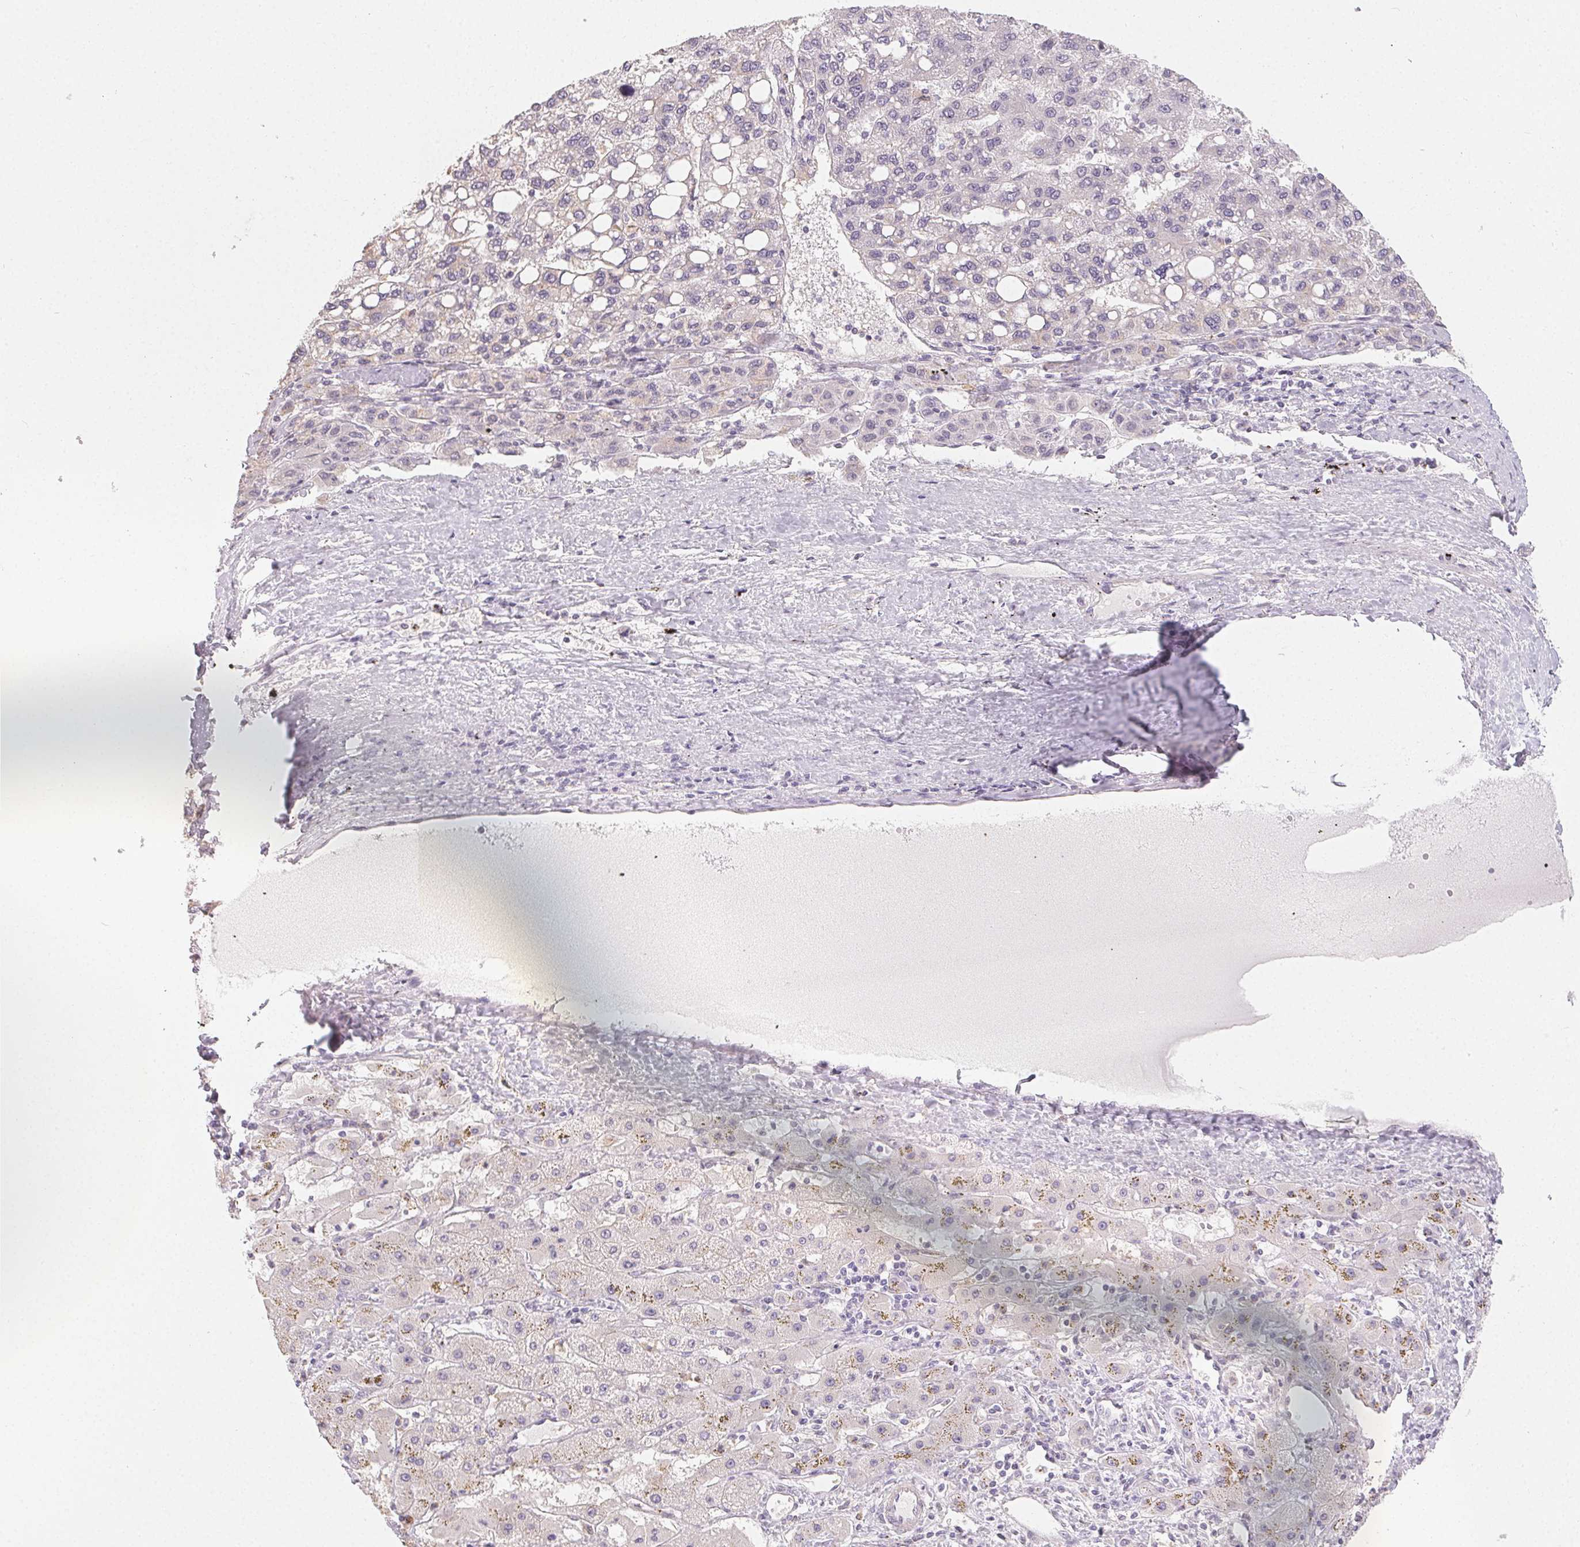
{"staining": {"intensity": "negative", "quantity": "none", "location": "none"}, "tissue": "liver cancer", "cell_type": "Tumor cells", "image_type": "cancer", "snomed": [{"axis": "morphology", "description": "Carcinoma, Hepatocellular, NOS"}, {"axis": "topography", "description": "Liver"}], "caption": "Tumor cells are negative for protein expression in human hepatocellular carcinoma (liver).", "gene": "TMEM174", "patient": {"sex": "female", "age": 82}}